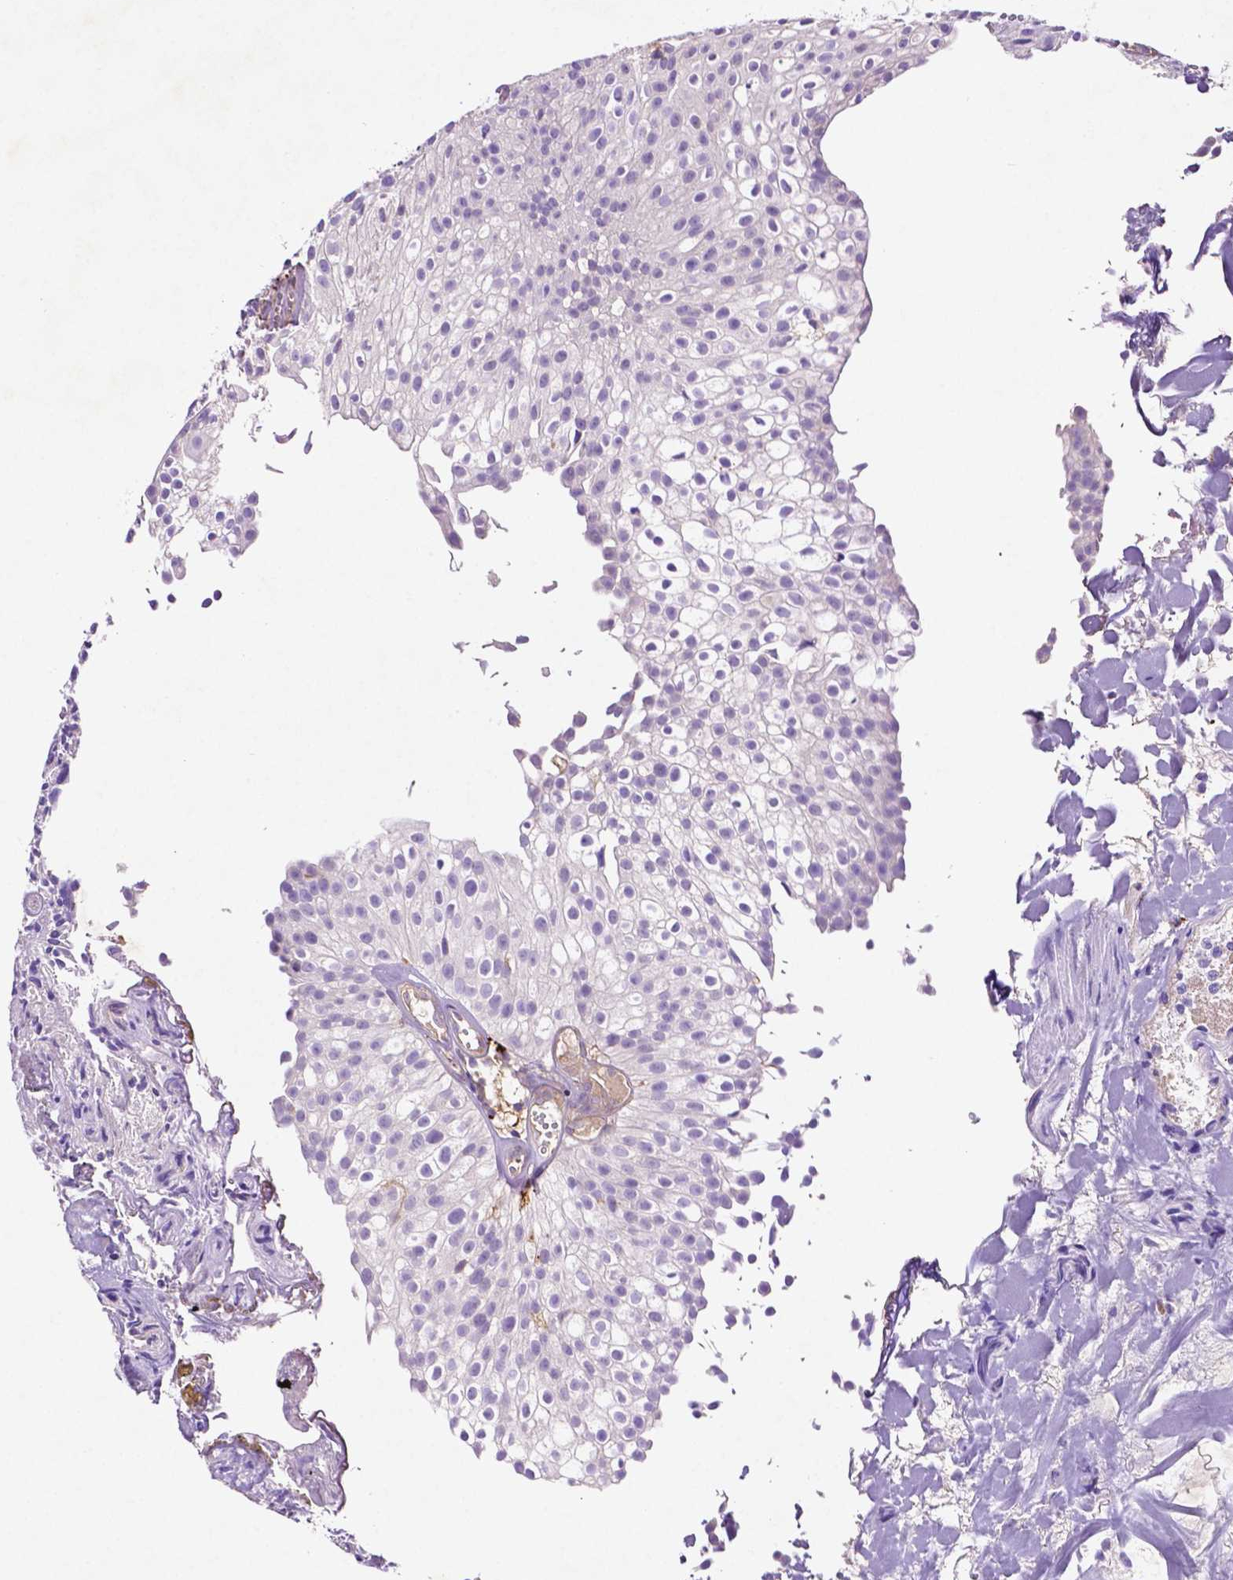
{"staining": {"intensity": "negative", "quantity": "none", "location": "none"}, "tissue": "urothelial cancer", "cell_type": "Tumor cells", "image_type": "cancer", "snomed": [{"axis": "morphology", "description": "Urothelial carcinoma, Low grade"}, {"axis": "topography", "description": "Urinary bladder"}], "caption": "IHC photomicrograph of neoplastic tissue: low-grade urothelial carcinoma stained with DAB displays no significant protein expression in tumor cells.", "gene": "GDPD5", "patient": {"sex": "male", "age": 70}}